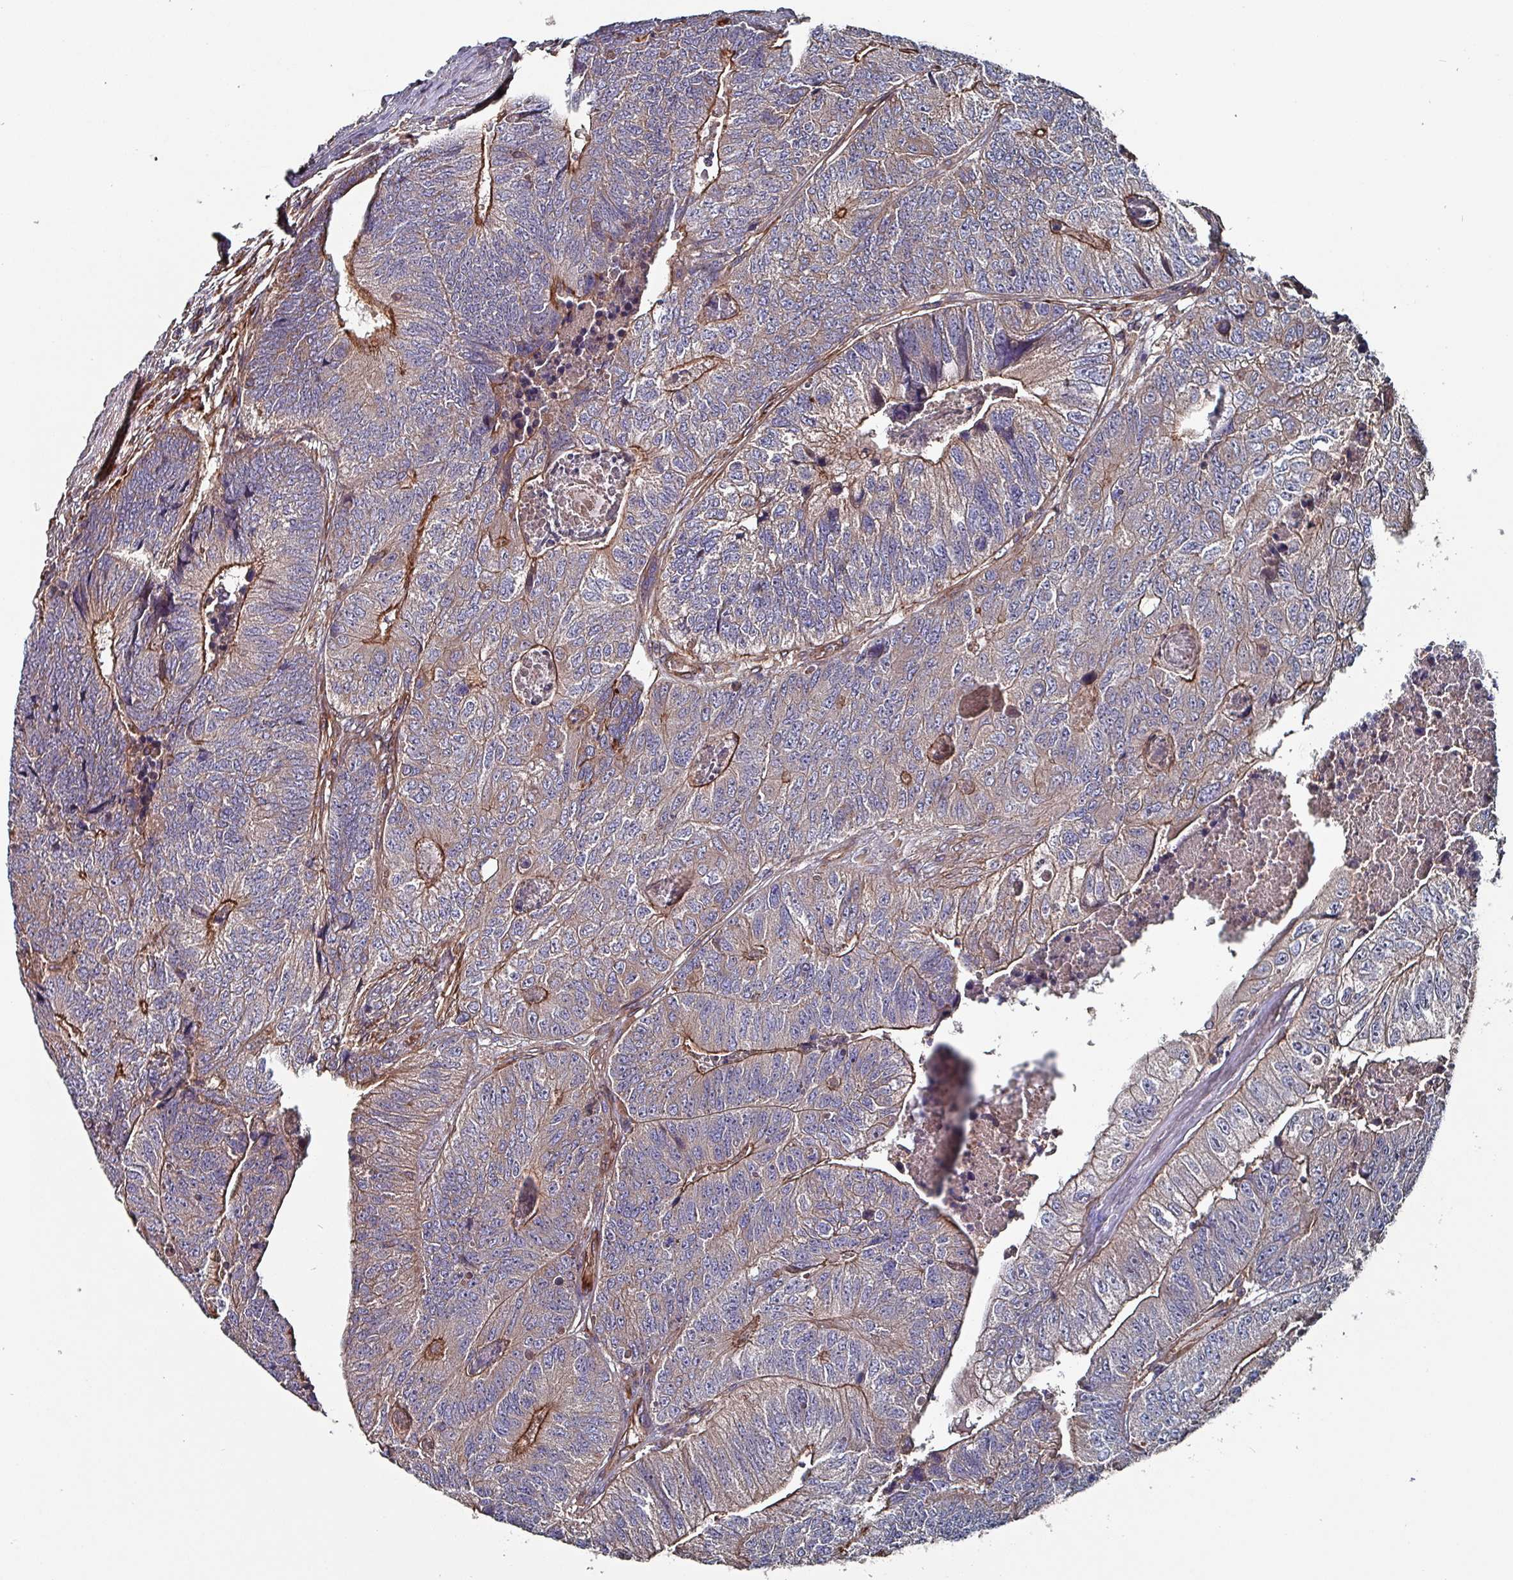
{"staining": {"intensity": "moderate", "quantity": "<25%", "location": "cytoplasmic/membranous"}, "tissue": "colorectal cancer", "cell_type": "Tumor cells", "image_type": "cancer", "snomed": [{"axis": "morphology", "description": "Adenocarcinoma, NOS"}, {"axis": "topography", "description": "Colon"}], "caption": "Human colorectal cancer (adenocarcinoma) stained with a brown dye exhibits moderate cytoplasmic/membranous positive expression in about <25% of tumor cells.", "gene": "ANO10", "patient": {"sex": "female", "age": 67}}